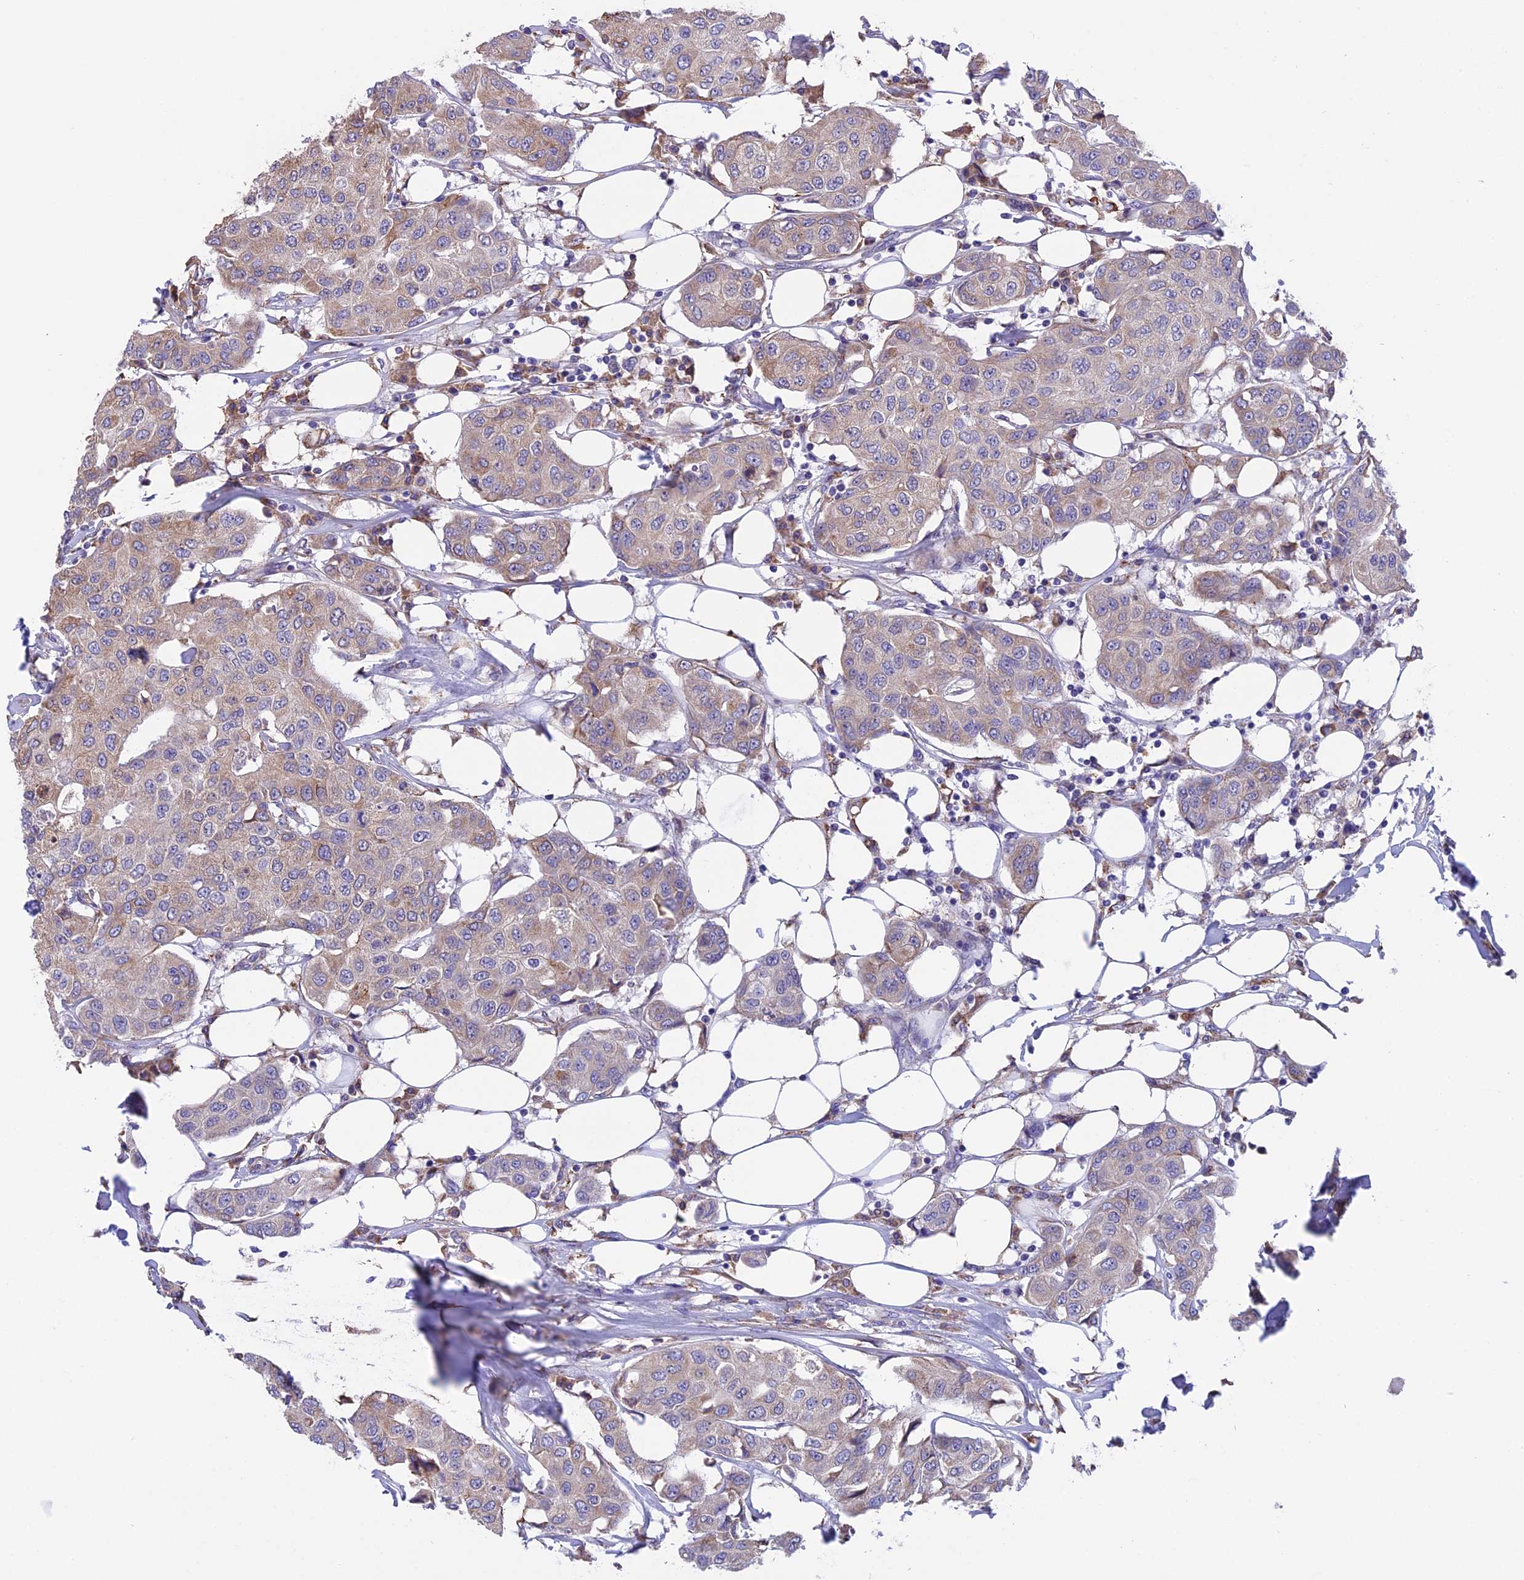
{"staining": {"intensity": "weak", "quantity": "<25%", "location": "cytoplasmic/membranous"}, "tissue": "breast cancer", "cell_type": "Tumor cells", "image_type": "cancer", "snomed": [{"axis": "morphology", "description": "Duct carcinoma"}, {"axis": "topography", "description": "Breast"}], "caption": "DAB immunohistochemical staining of human breast invasive ductal carcinoma demonstrates no significant expression in tumor cells.", "gene": "DMRTA2", "patient": {"sex": "female", "age": 80}}